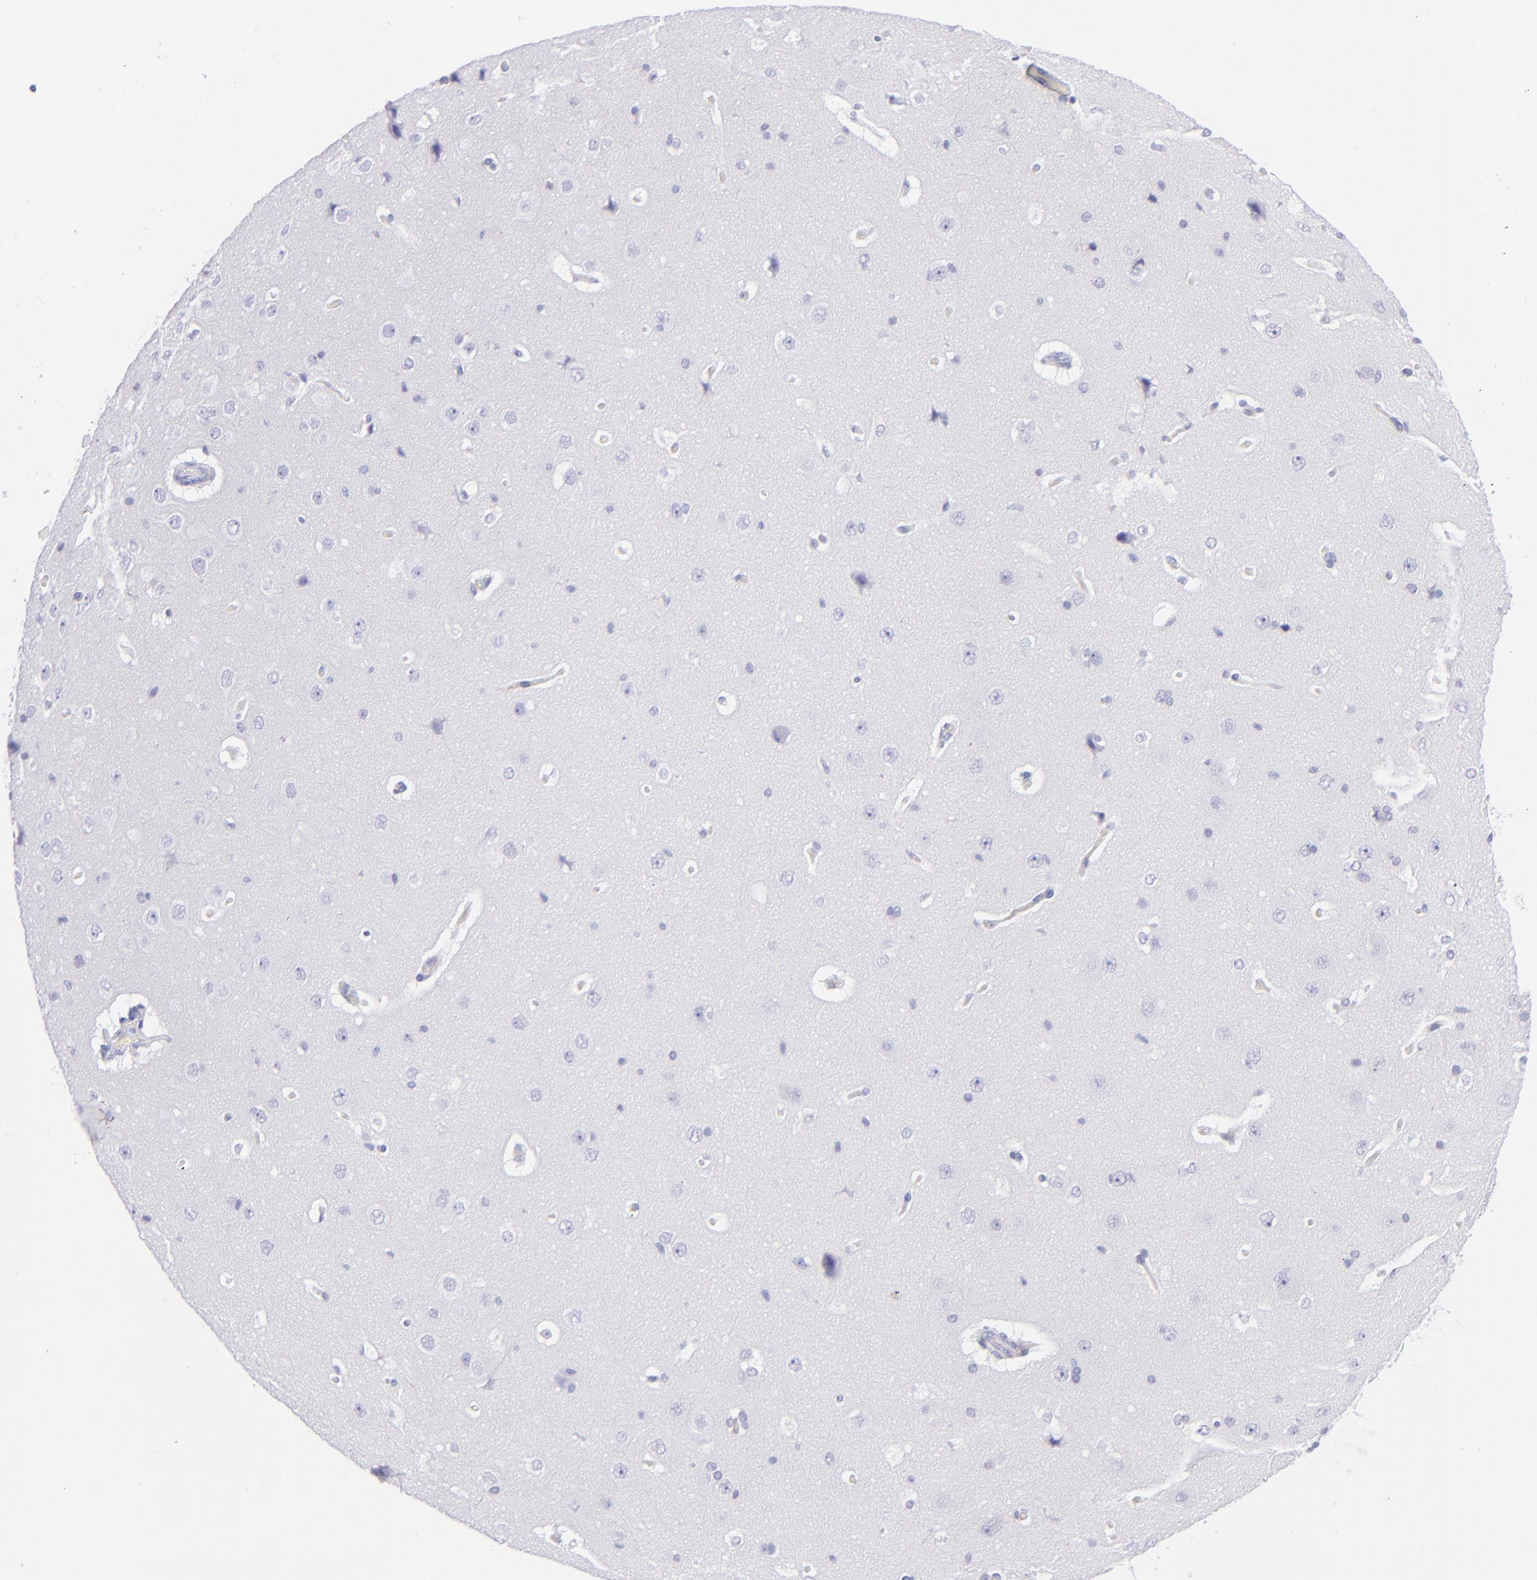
{"staining": {"intensity": "negative", "quantity": "none", "location": "none"}, "tissue": "cerebral cortex", "cell_type": "Endothelial cells", "image_type": "normal", "snomed": [{"axis": "morphology", "description": "Normal tissue, NOS"}, {"axis": "topography", "description": "Cerebral cortex"}], "caption": "The image exhibits no significant expression in endothelial cells of cerebral cortex.", "gene": "CD69", "patient": {"sex": "female", "age": 45}}